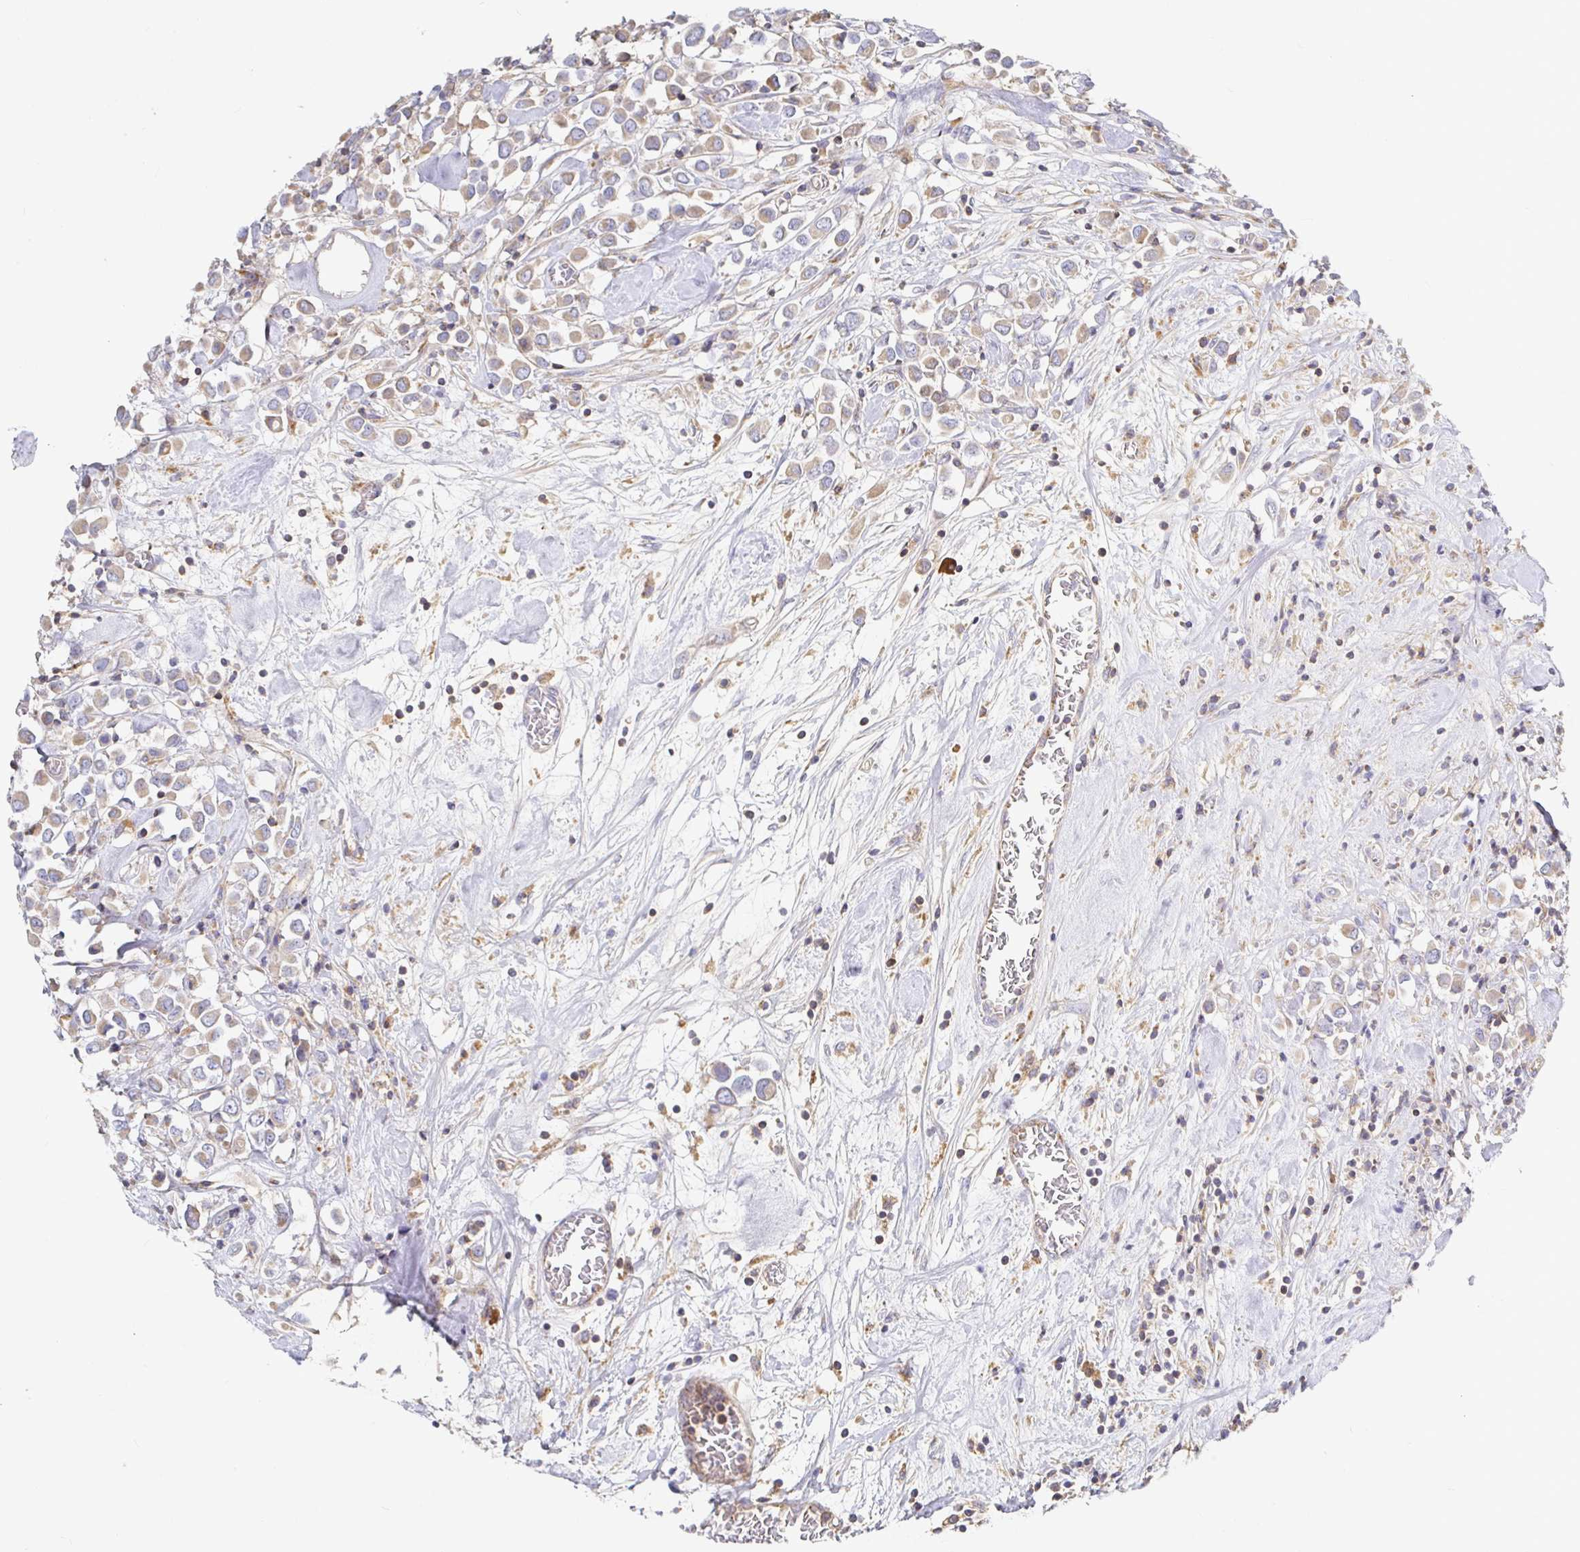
{"staining": {"intensity": "weak", "quantity": "25%-75%", "location": "cytoplasmic/membranous"}, "tissue": "breast cancer", "cell_type": "Tumor cells", "image_type": "cancer", "snomed": [{"axis": "morphology", "description": "Duct carcinoma"}, {"axis": "topography", "description": "Breast"}], "caption": "IHC of breast cancer (intraductal carcinoma) shows low levels of weak cytoplasmic/membranous positivity in about 25%-75% of tumor cells.", "gene": "IRAK2", "patient": {"sex": "female", "age": 61}}